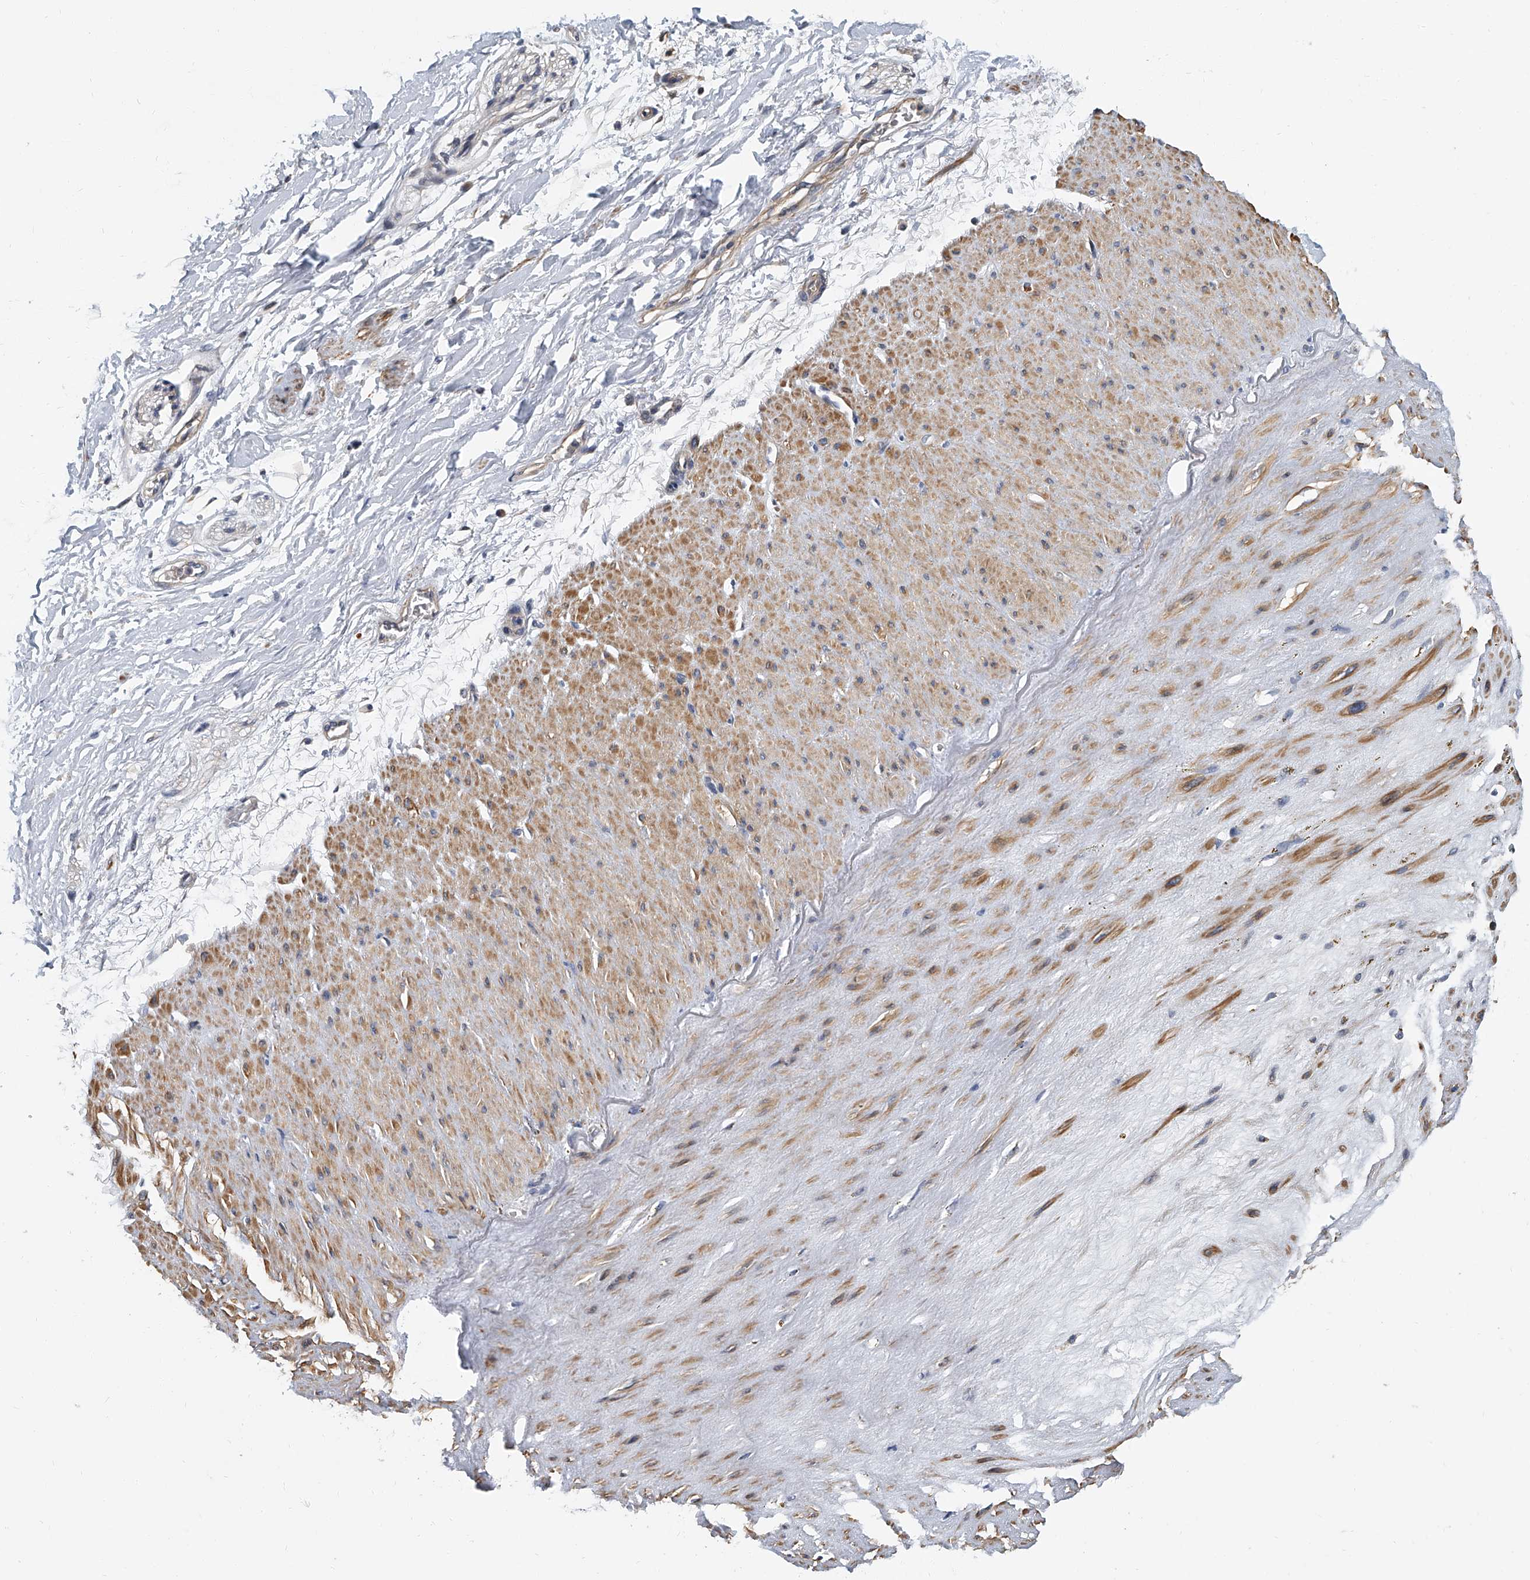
{"staining": {"intensity": "moderate", "quantity": ">75%", "location": "cytoplasmic/membranous"}, "tissue": "adipose tissue", "cell_type": "Adipocytes", "image_type": "normal", "snomed": [{"axis": "morphology", "description": "Normal tissue, NOS"}, {"axis": "topography", "description": "Soft tissue"}], "caption": "Human adipose tissue stained for a protein (brown) demonstrates moderate cytoplasmic/membranous positive staining in approximately >75% of adipocytes.", "gene": "CD200", "patient": {"sex": "male", "age": 72}}